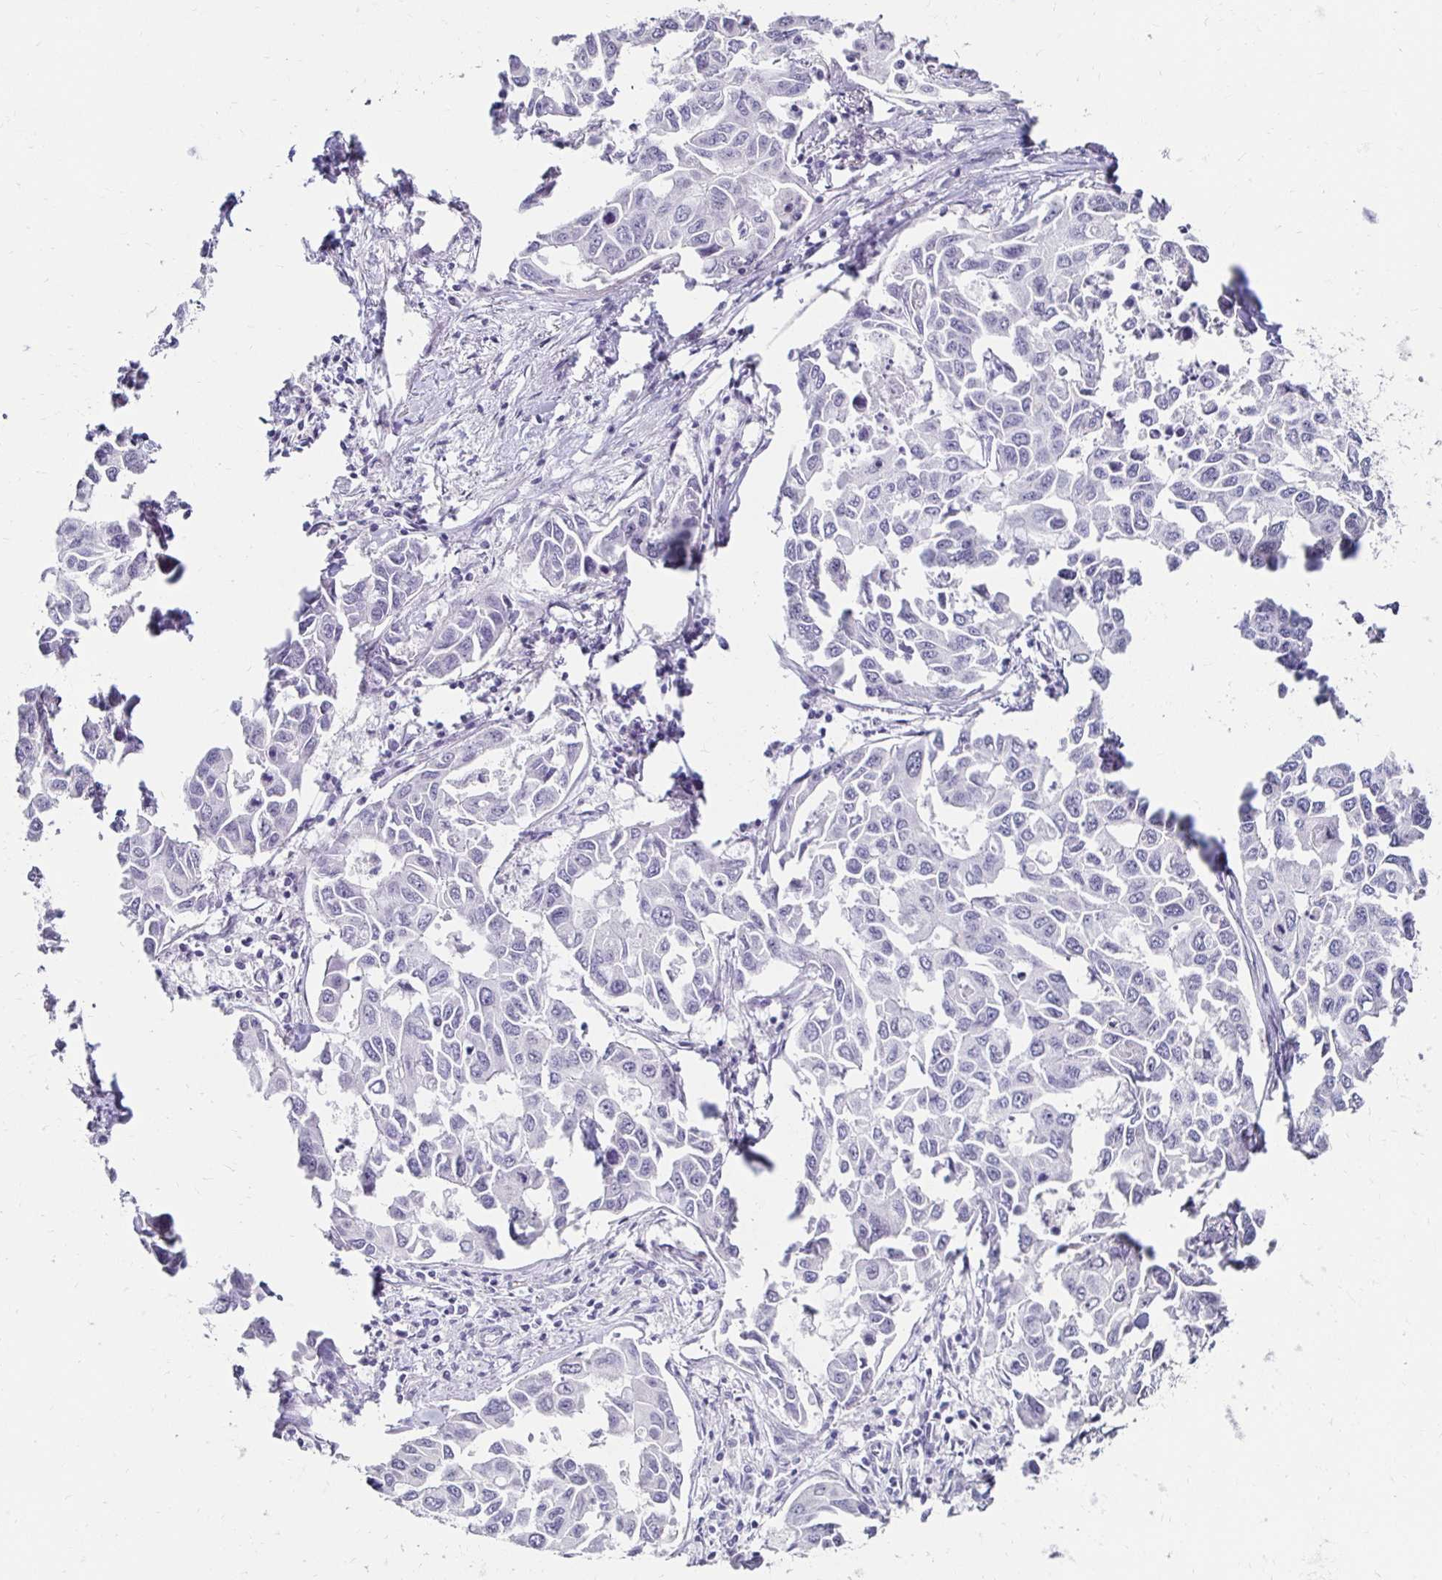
{"staining": {"intensity": "negative", "quantity": "none", "location": "none"}, "tissue": "lung cancer", "cell_type": "Tumor cells", "image_type": "cancer", "snomed": [{"axis": "morphology", "description": "Adenocarcinoma, NOS"}, {"axis": "topography", "description": "Lung"}], "caption": "Immunohistochemistry (IHC) photomicrograph of human adenocarcinoma (lung) stained for a protein (brown), which exhibits no expression in tumor cells. (Brightfield microscopy of DAB immunohistochemistry (IHC) at high magnification).", "gene": "TOMM34", "patient": {"sex": "male", "age": 64}}